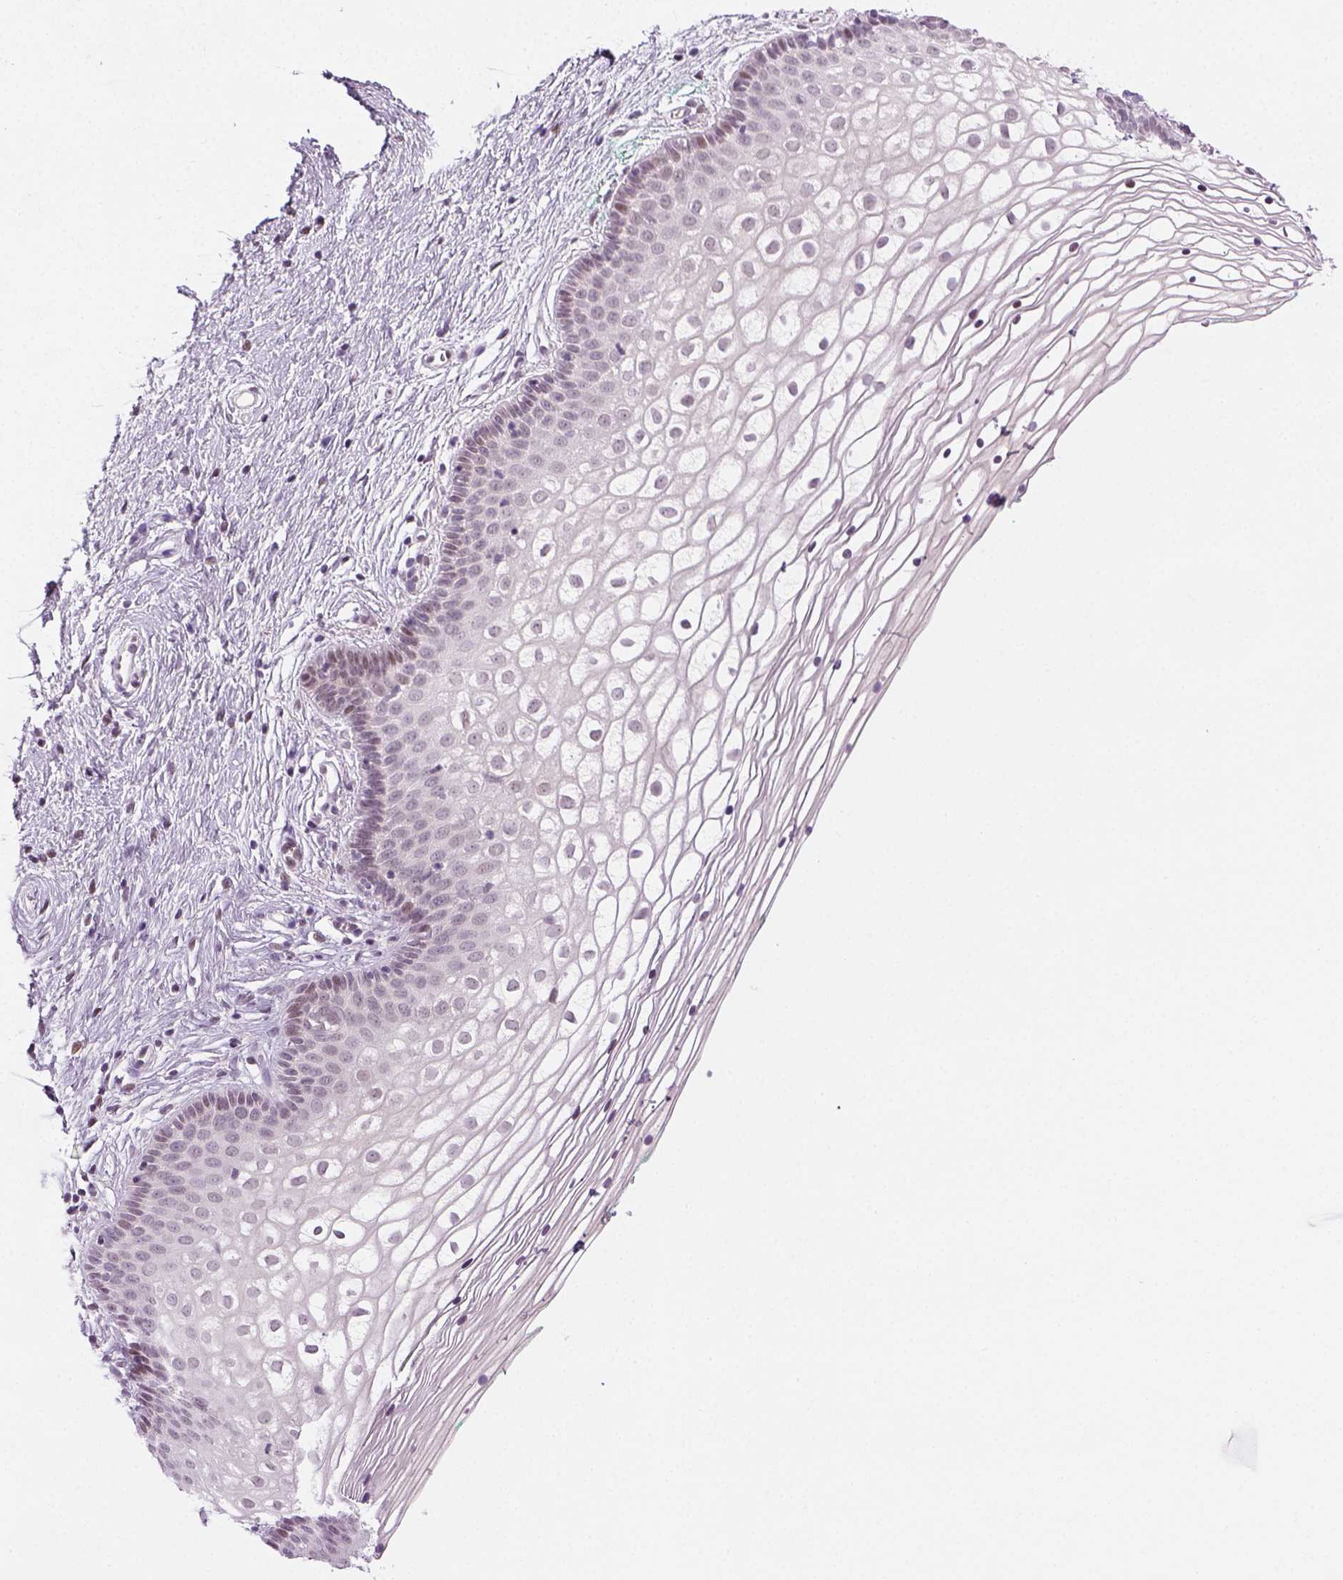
{"staining": {"intensity": "weak", "quantity": "<25%", "location": "nuclear"}, "tissue": "vagina", "cell_type": "Squamous epithelial cells", "image_type": "normal", "snomed": [{"axis": "morphology", "description": "Normal tissue, NOS"}, {"axis": "topography", "description": "Vagina"}], "caption": "Immunohistochemistry histopathology image of unremarkable vagina stained for a protein (brown), which shows no staining in squamous epithelial cells.", "gene": "MAGEB3", "patient": {"sex": "female", "age": 36}}